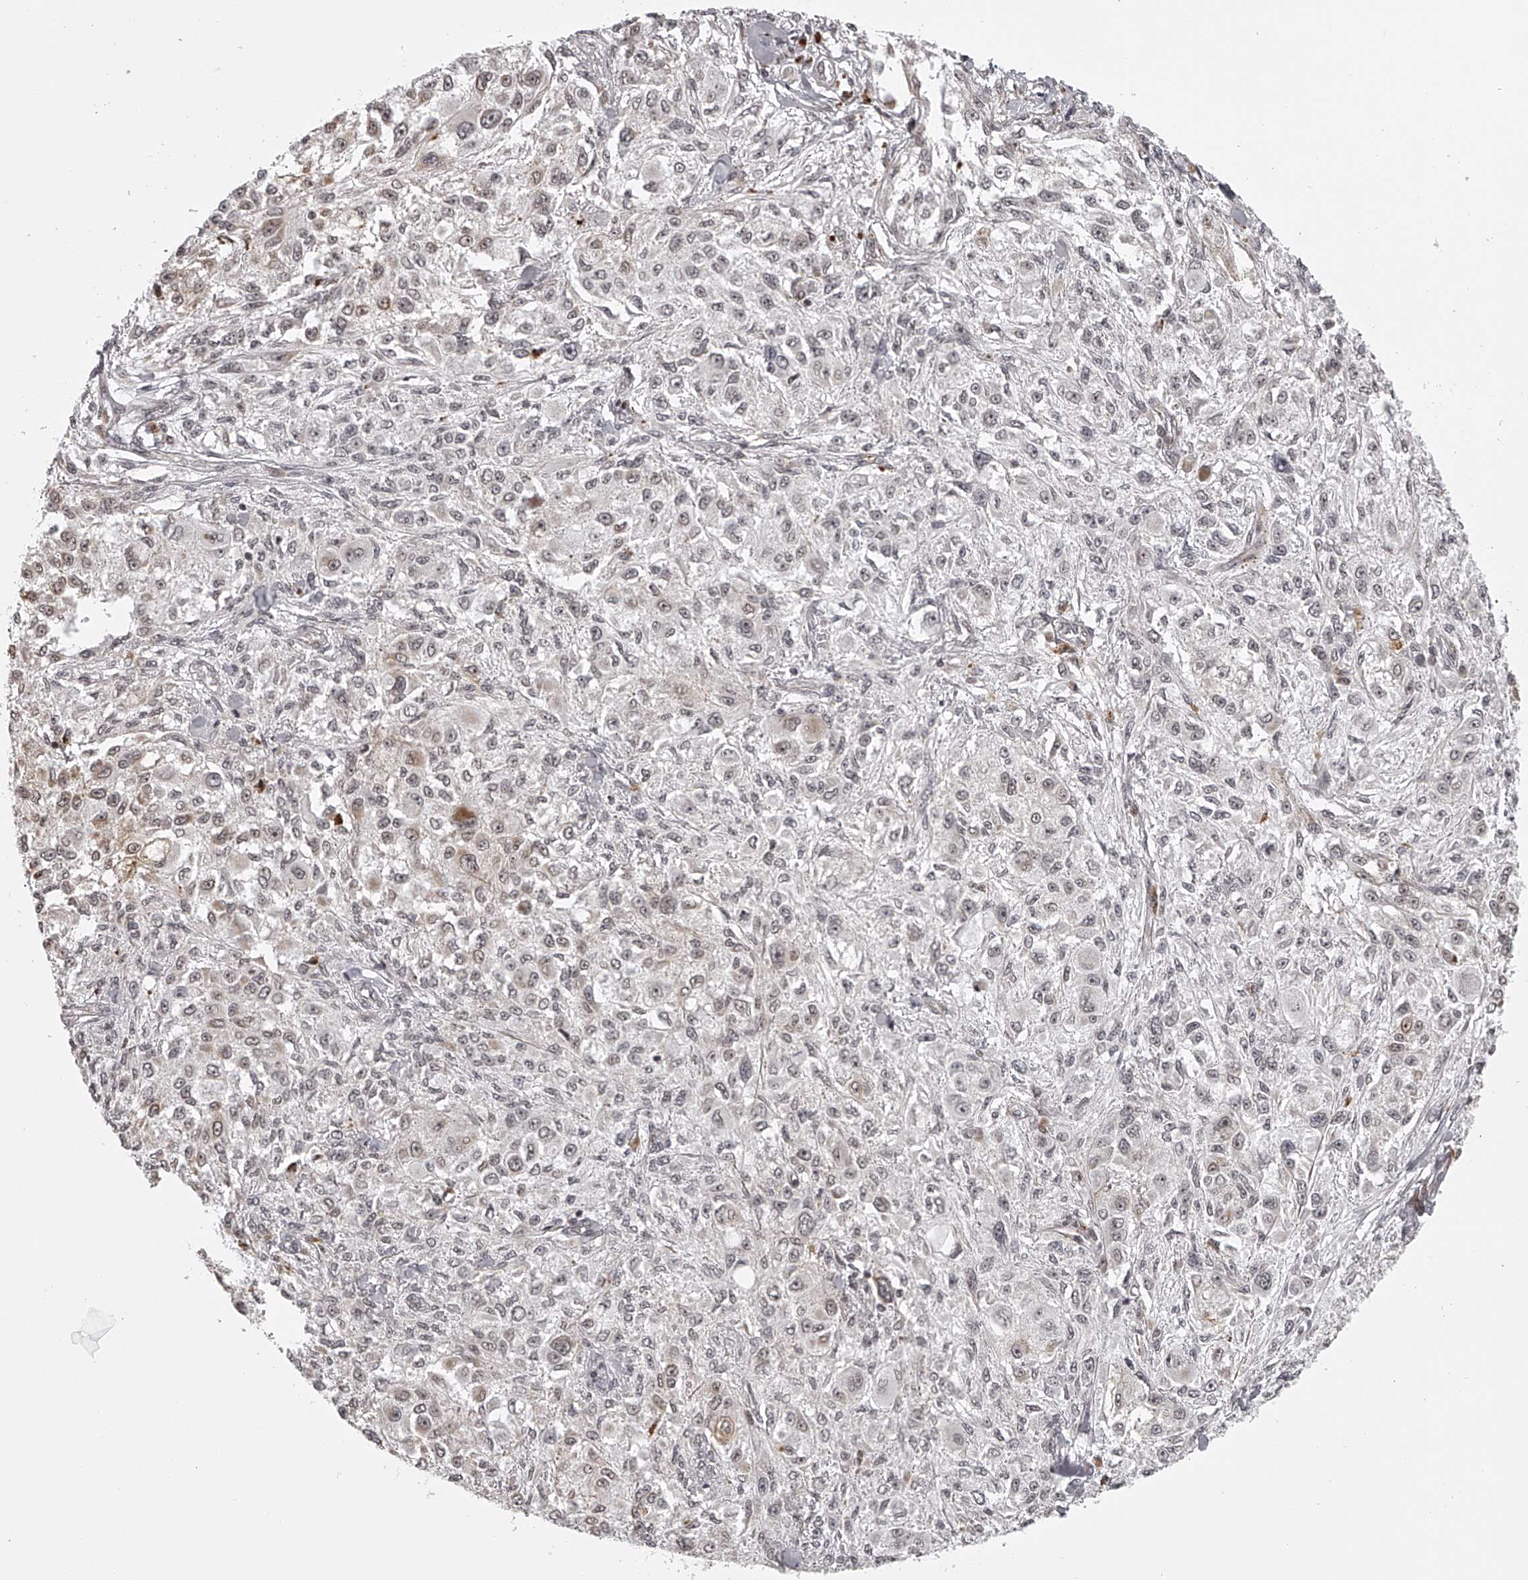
{"staining": {"intensity": "weak", "quantity": "<25%", "location": "nuclear"}, "tissue": "melanoma", "cell_type": "Tumor cells", "image_type": "cancer", "snomed": [{"axis": "morphology", "description": "Necrosis, NOS"}, {"axis": "morphology", "description": "Malignant melanoma, NOS"}, {"axis": "topography", "description": "Skin"}], "caption": "Immunohistochemistry of melanoma demonstrates no positivity in tumor cells.", "gene": "ODF2L", "patient": {"sex": "female", "age": 87}}